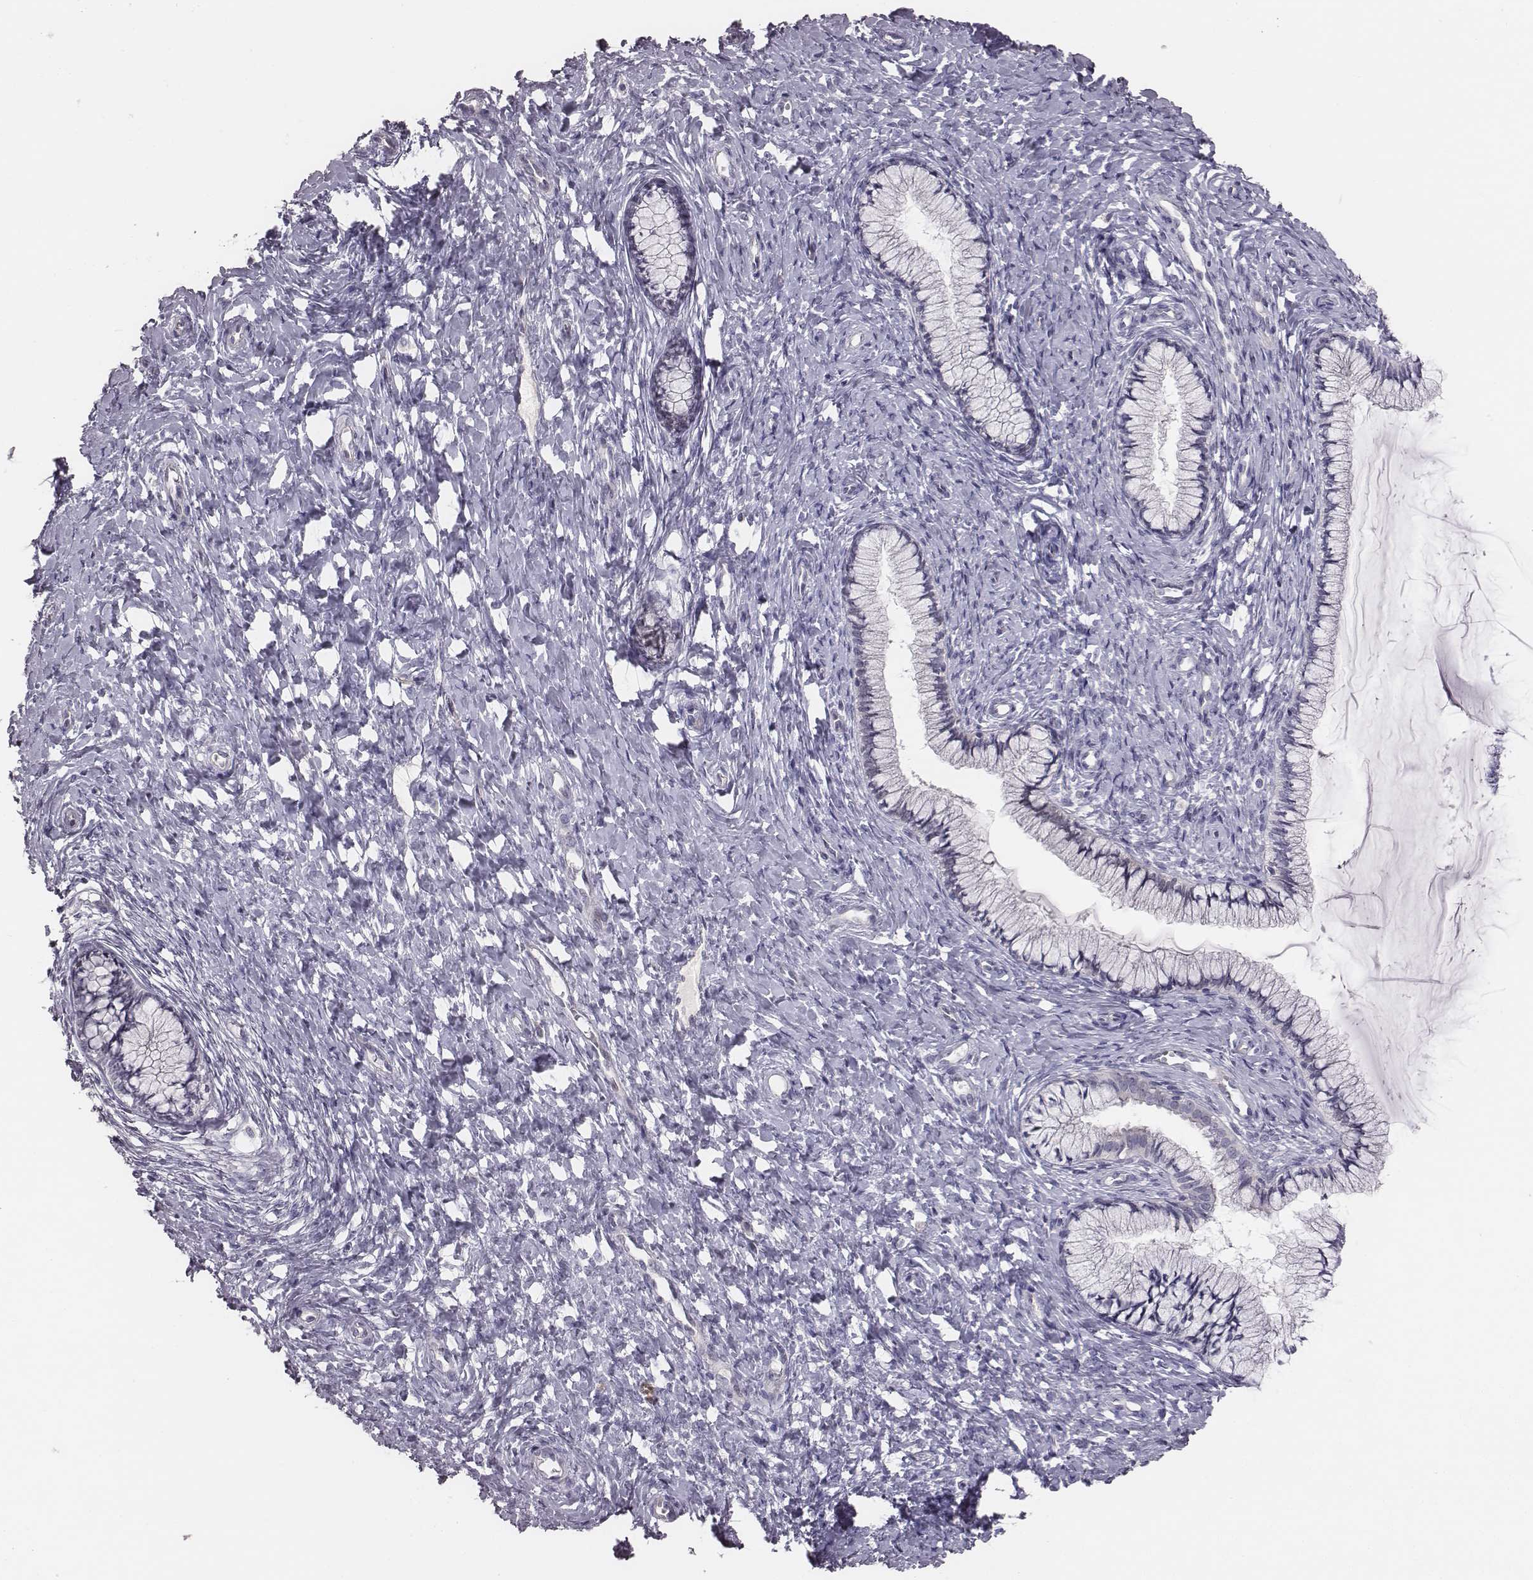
{"staining": {"intensity": "negative", "quantity": "none", "location": "none"}, "tissue": "cervix", "cell_type": "Glandular cells", "image_type": "normal", "snomed": [{"axis": "morphology", "description": "Normal tissue, NOS"}, {"axis": "topography", "description": "Cervix"}], "caption": "Protein analysis of normal cervix shows no significant staining in glandular cells.", "gene": "CACNG4", "patient": {"sex": "female", "age": 37}}